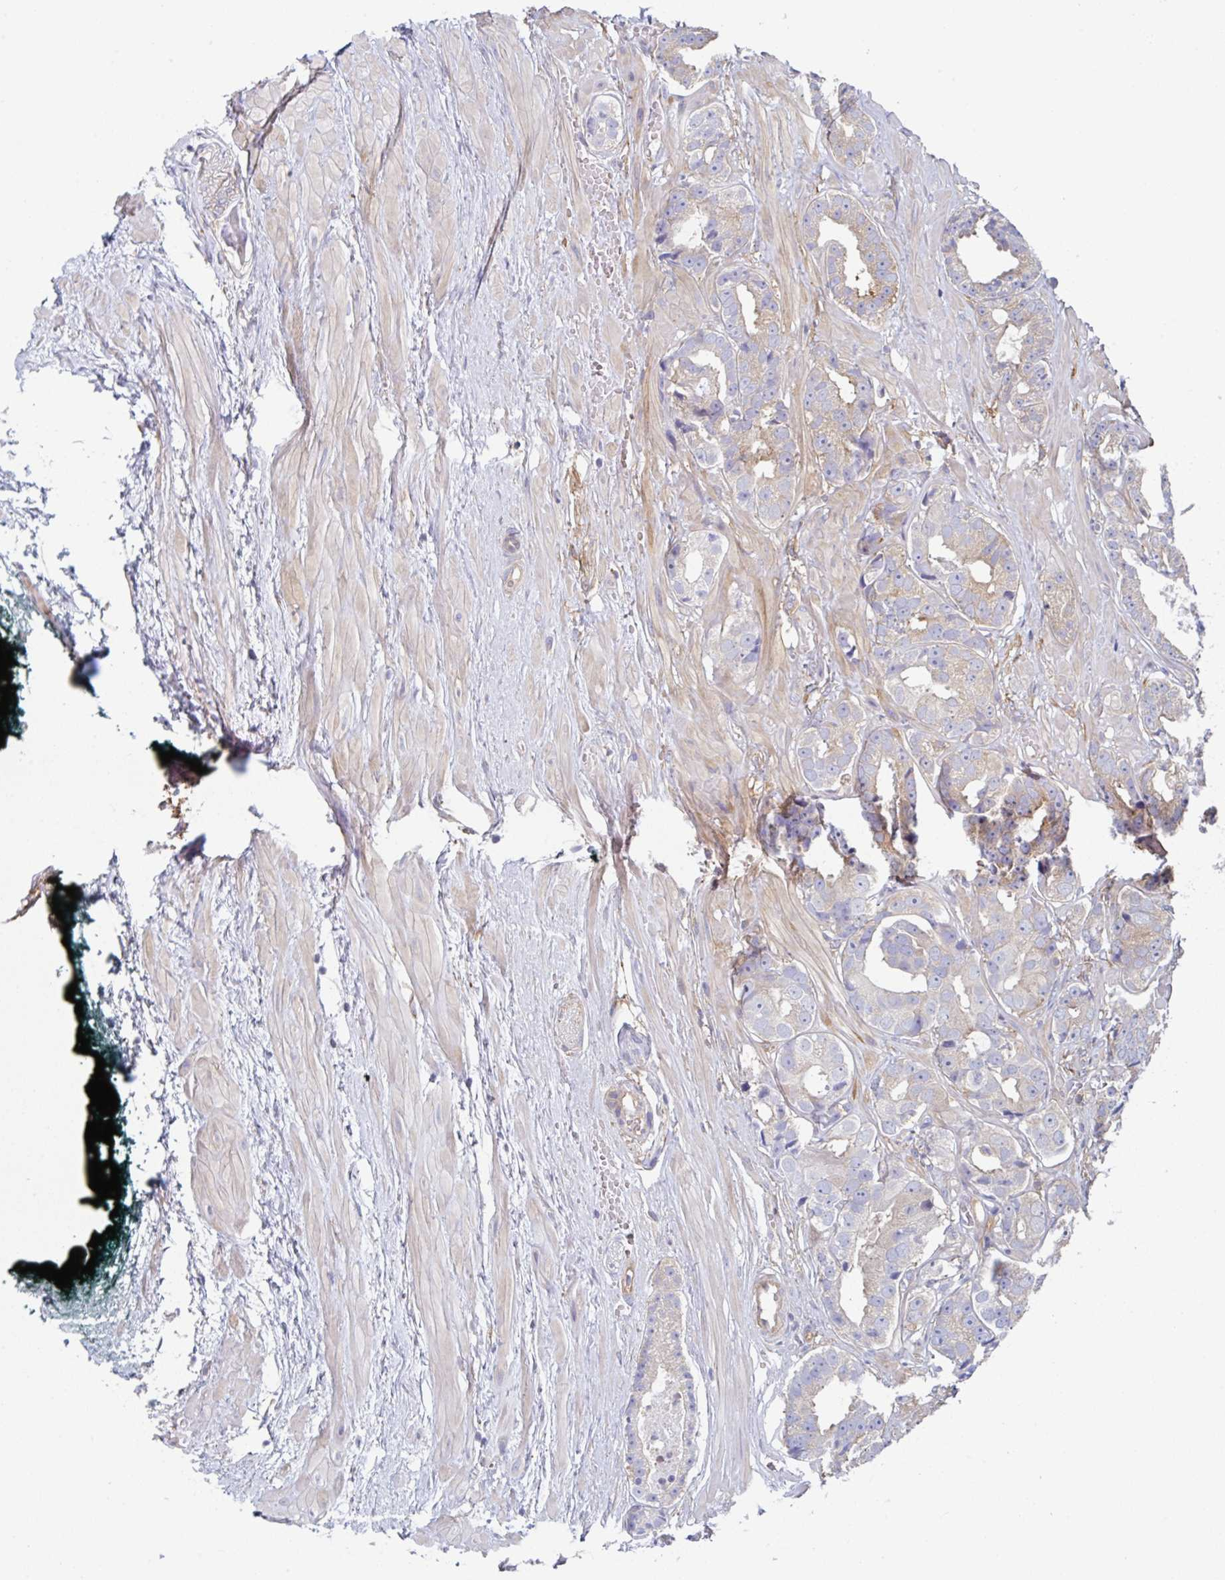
{"staining": {"intensity": "weak", "quantity": "<25%", "location": "cytoplasmic/membranous"}, "tissue": "prostate cancer", "cell_type": "Tumor cells", "image_type": "cancer", "snomed": [{"axis": "morphology", "description": "Adenocarcinoma, High grade"}, {"axis": "topography", "description": "Prostate"}], "caption": "High power microscopy micrograph of an IHC image of prostate cancer, revealing no significant expression in tumor cells.", "gene": "AMPD2", "patient": {"sex": "male", "age": 71}}